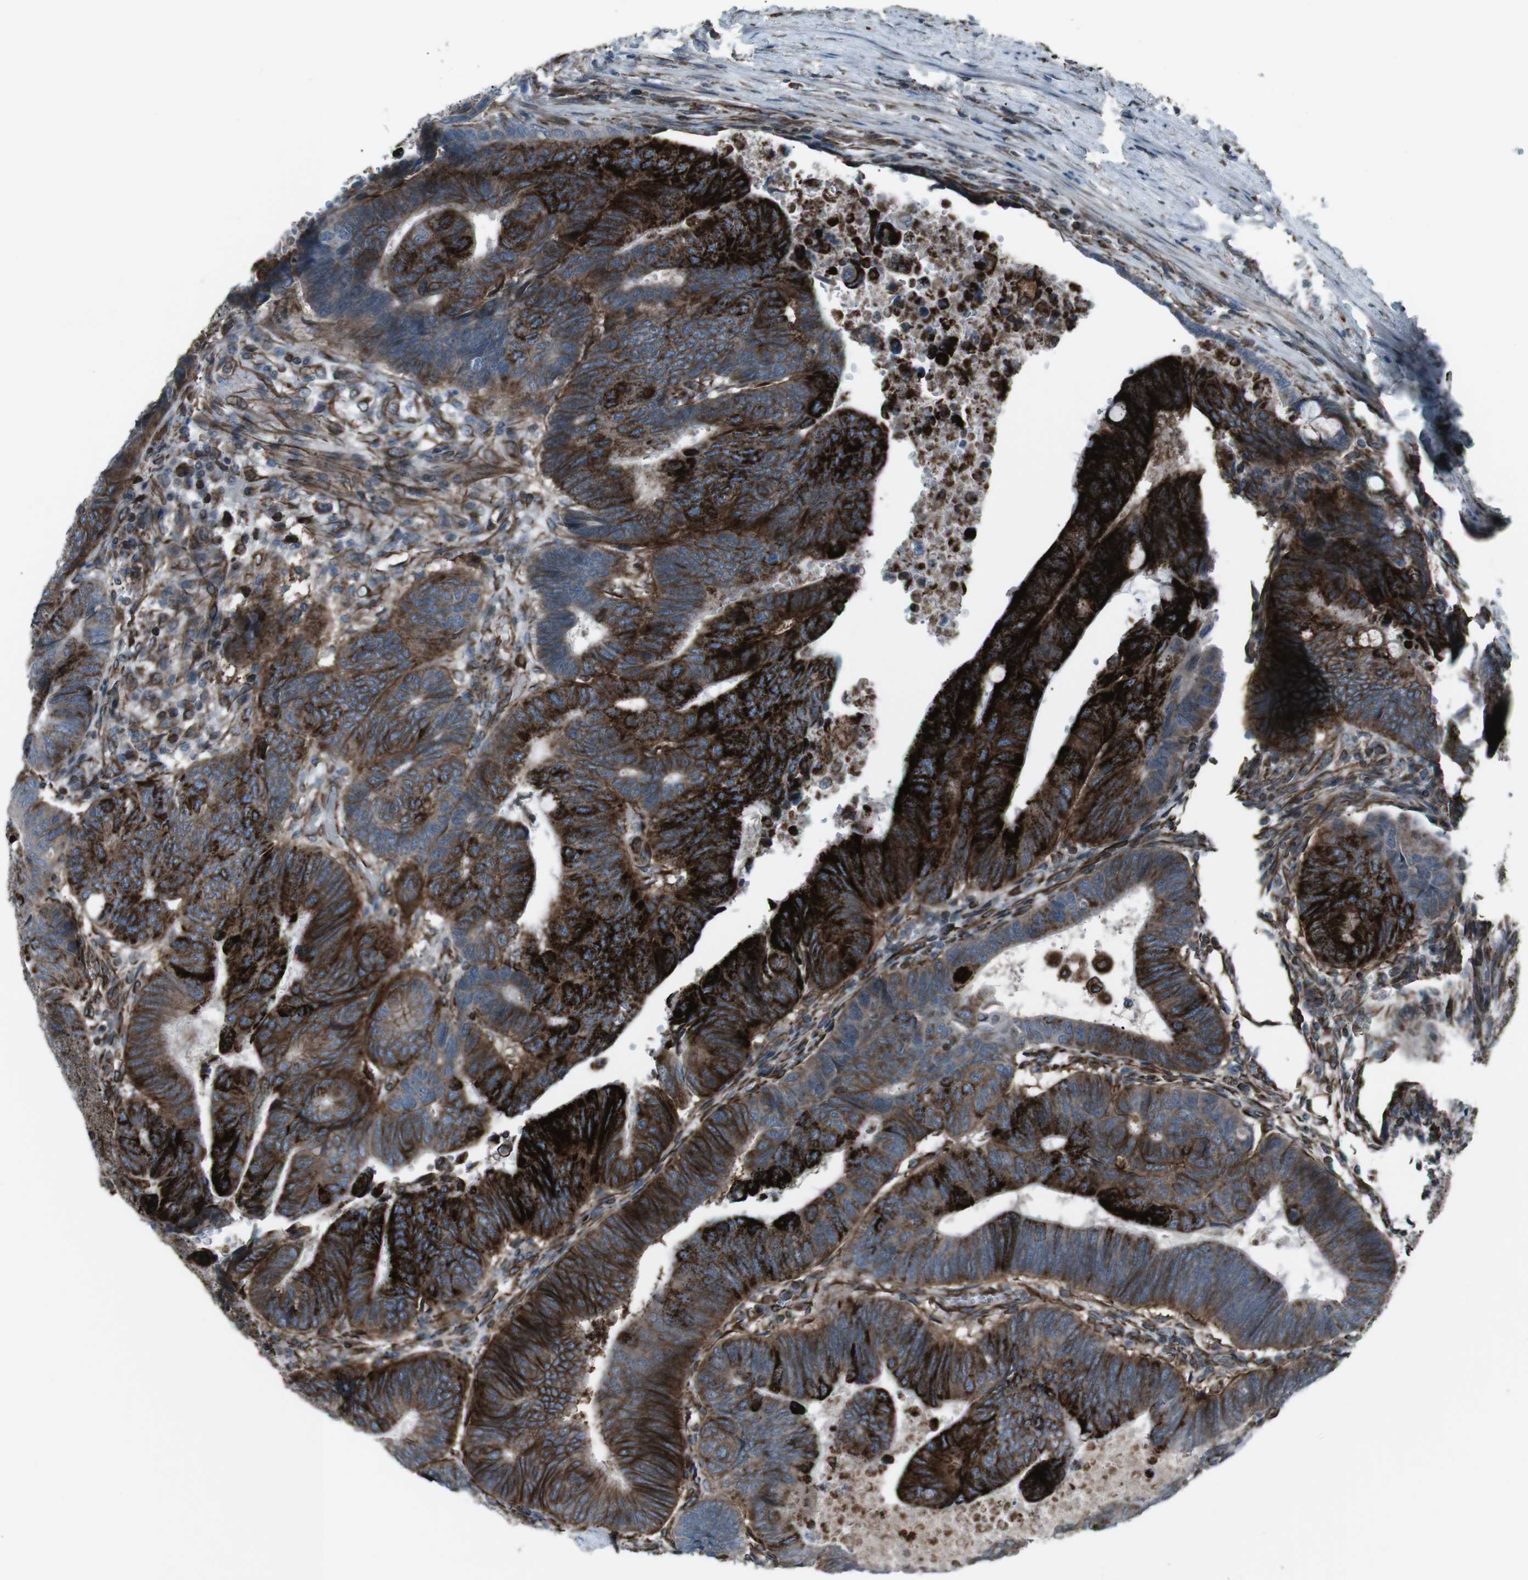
{"staining": {"intensity": "strong", "quantity": ">75%", "location": "cytoplasmic/membranous"}, "tissue": "colorectal cancer", "cell_type": "Tumor cells", "image_type": "cancer", "snomed": [{"axis": "morphology", "description": "Normal tissue, NOS"}, {"axis": "morphology", "description": "Adenocarcinoma, NOS"}, {"axis": "topography", "description": "Rectum"}, {"axis": "topography", "description": "Peripheral nerve tissue"}], "caption": "Colorectal adenocarcinoma was stained to show a protein in brown. There is high levels of strong cytoplasmic/membranous staining in approximately >75% of tumor cells. Nuclei are stained in blue.", "gene": "TMEM141", "patient": {"sex": "male", "age": 92}}